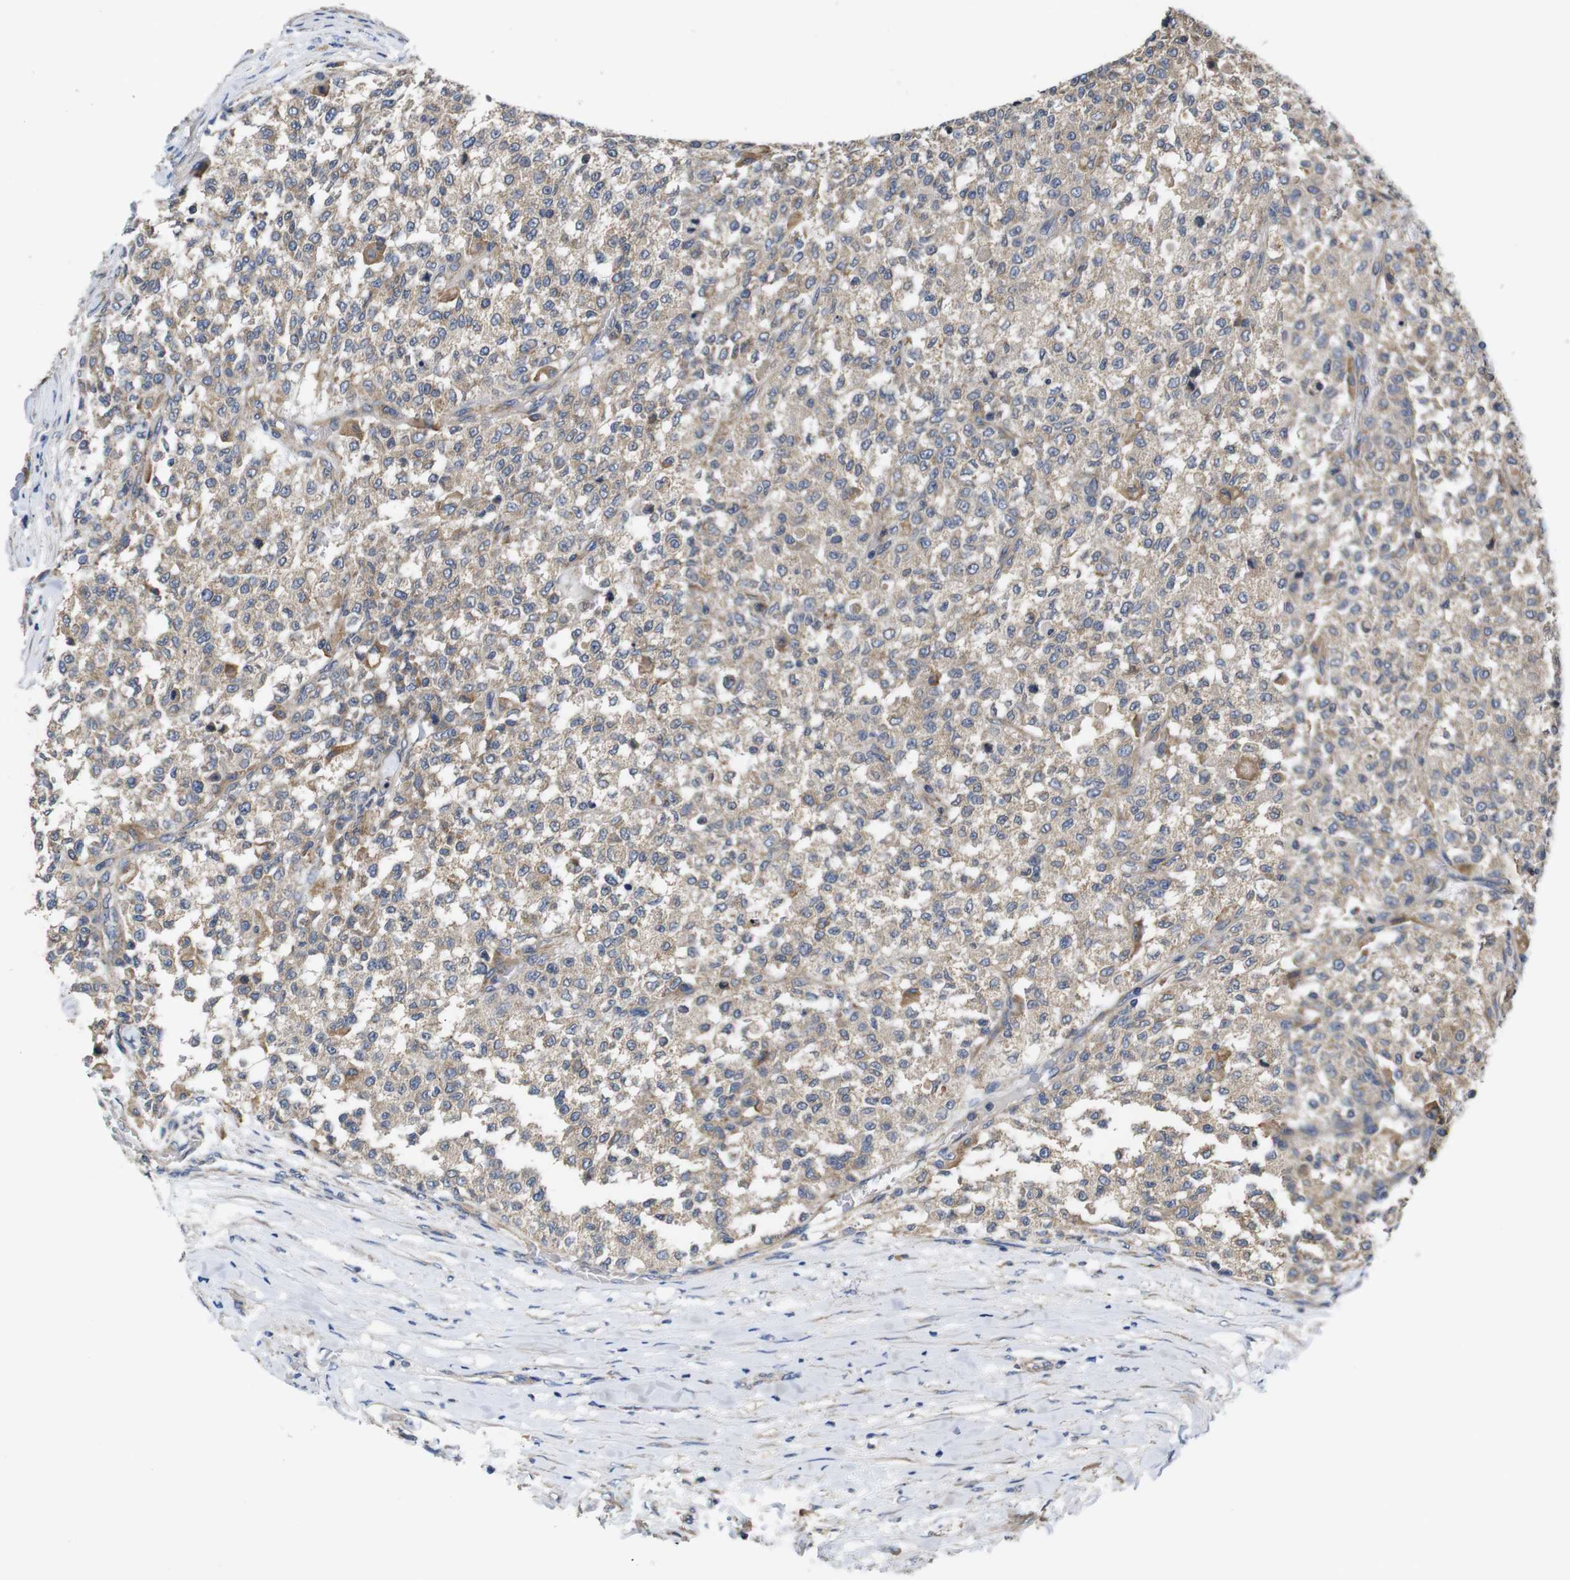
{"staining": {"intensity": "weak", "quantity": ">75%", "location": "cytoplasmic/membranous"}, "tissue": "testis cancer", "cell_type": "Tumor cells", "image_type": "cancer", "snomed": [{"axis": "morphology", "description": "Seminoma, NOS"}, {"axis": "topography", "description": "Testis"}], "caption": "Human seminoma (testis) stained with a brown dye reveals weak cytoplasmic/membranous positive staining in about >75% of tumor cells.", "gene": "MARCHF7", "patient": {"sex": "male", "age": 59}}